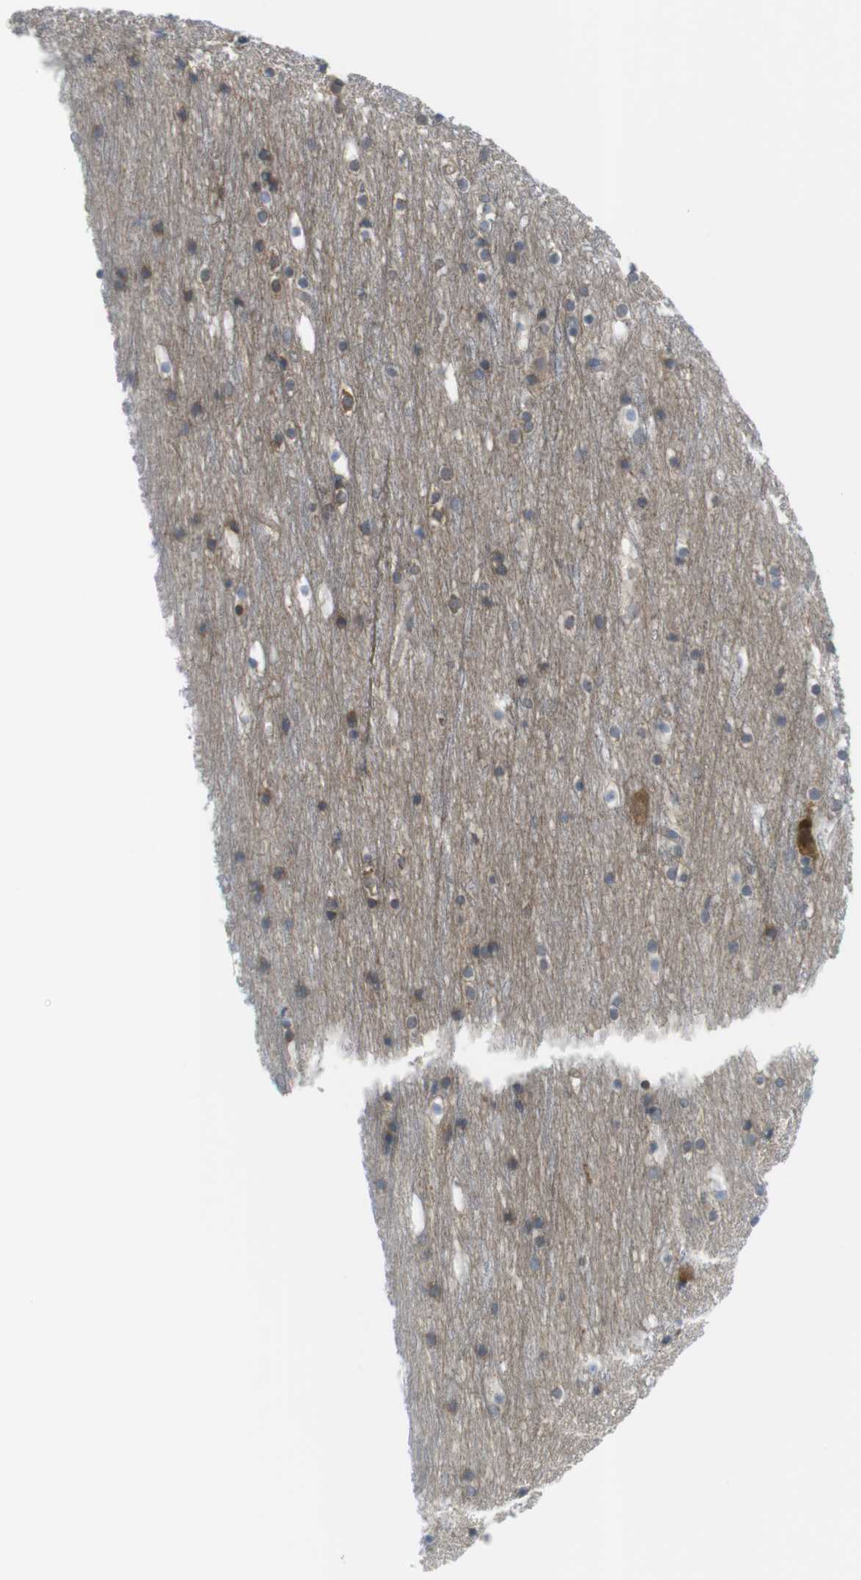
{"staining": {"intensity": "negative", "quantity": "none", "location": "none"}, "tissue": "cerebral cortex", "cell_type": "Endothelial cells", "image_type": "normal", "snomed": [{"axis": "morphology", "description": "Normal tissue, NOS"}, {"axis": "topography", "description": "Cerebral cortex"}], "caption": "A histopathology image of cerebral cortex stained for a protein shows no brown staining in endothelial cells.", "gene": "GJC3", "patient": {"sex": "male", "age": 45}}